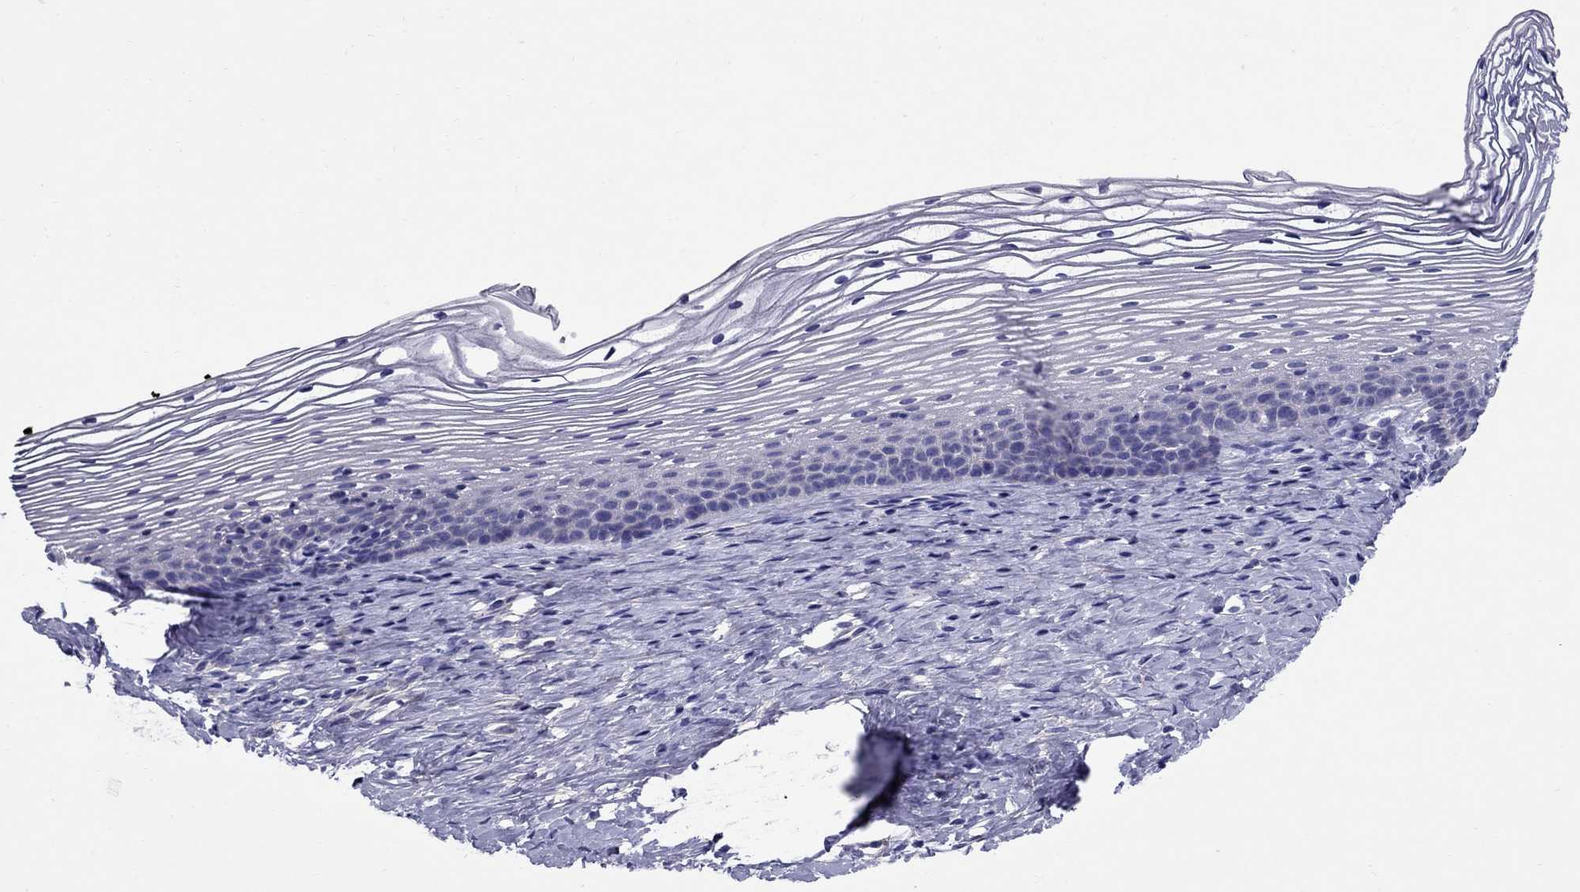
{"staining": {"intensity": "moderate", "quantity": "<25%", "location": "cytoplasmic/membranous"}, "tissue": "cervix", "cell_type": "Glandular cells", "image_type": "normal", "snomed": [{"axis": "morphology", "description": "Normal tissue, NOS"}, {"axis": "topography", "description": "Cervix"}], "caption": "IHC of benign cervix displays low levels of moderate cytoplasmic/membranous expression in approximately <25% of glandular cells. The protein is stained brown, and the nuclei are stained in blue (DAB (3,3'-diaminobenzidine) IHC with brightfield microscopy, high magnification).", "gene": "GPR50", "patient": {"sex": "female", "age": 39}}